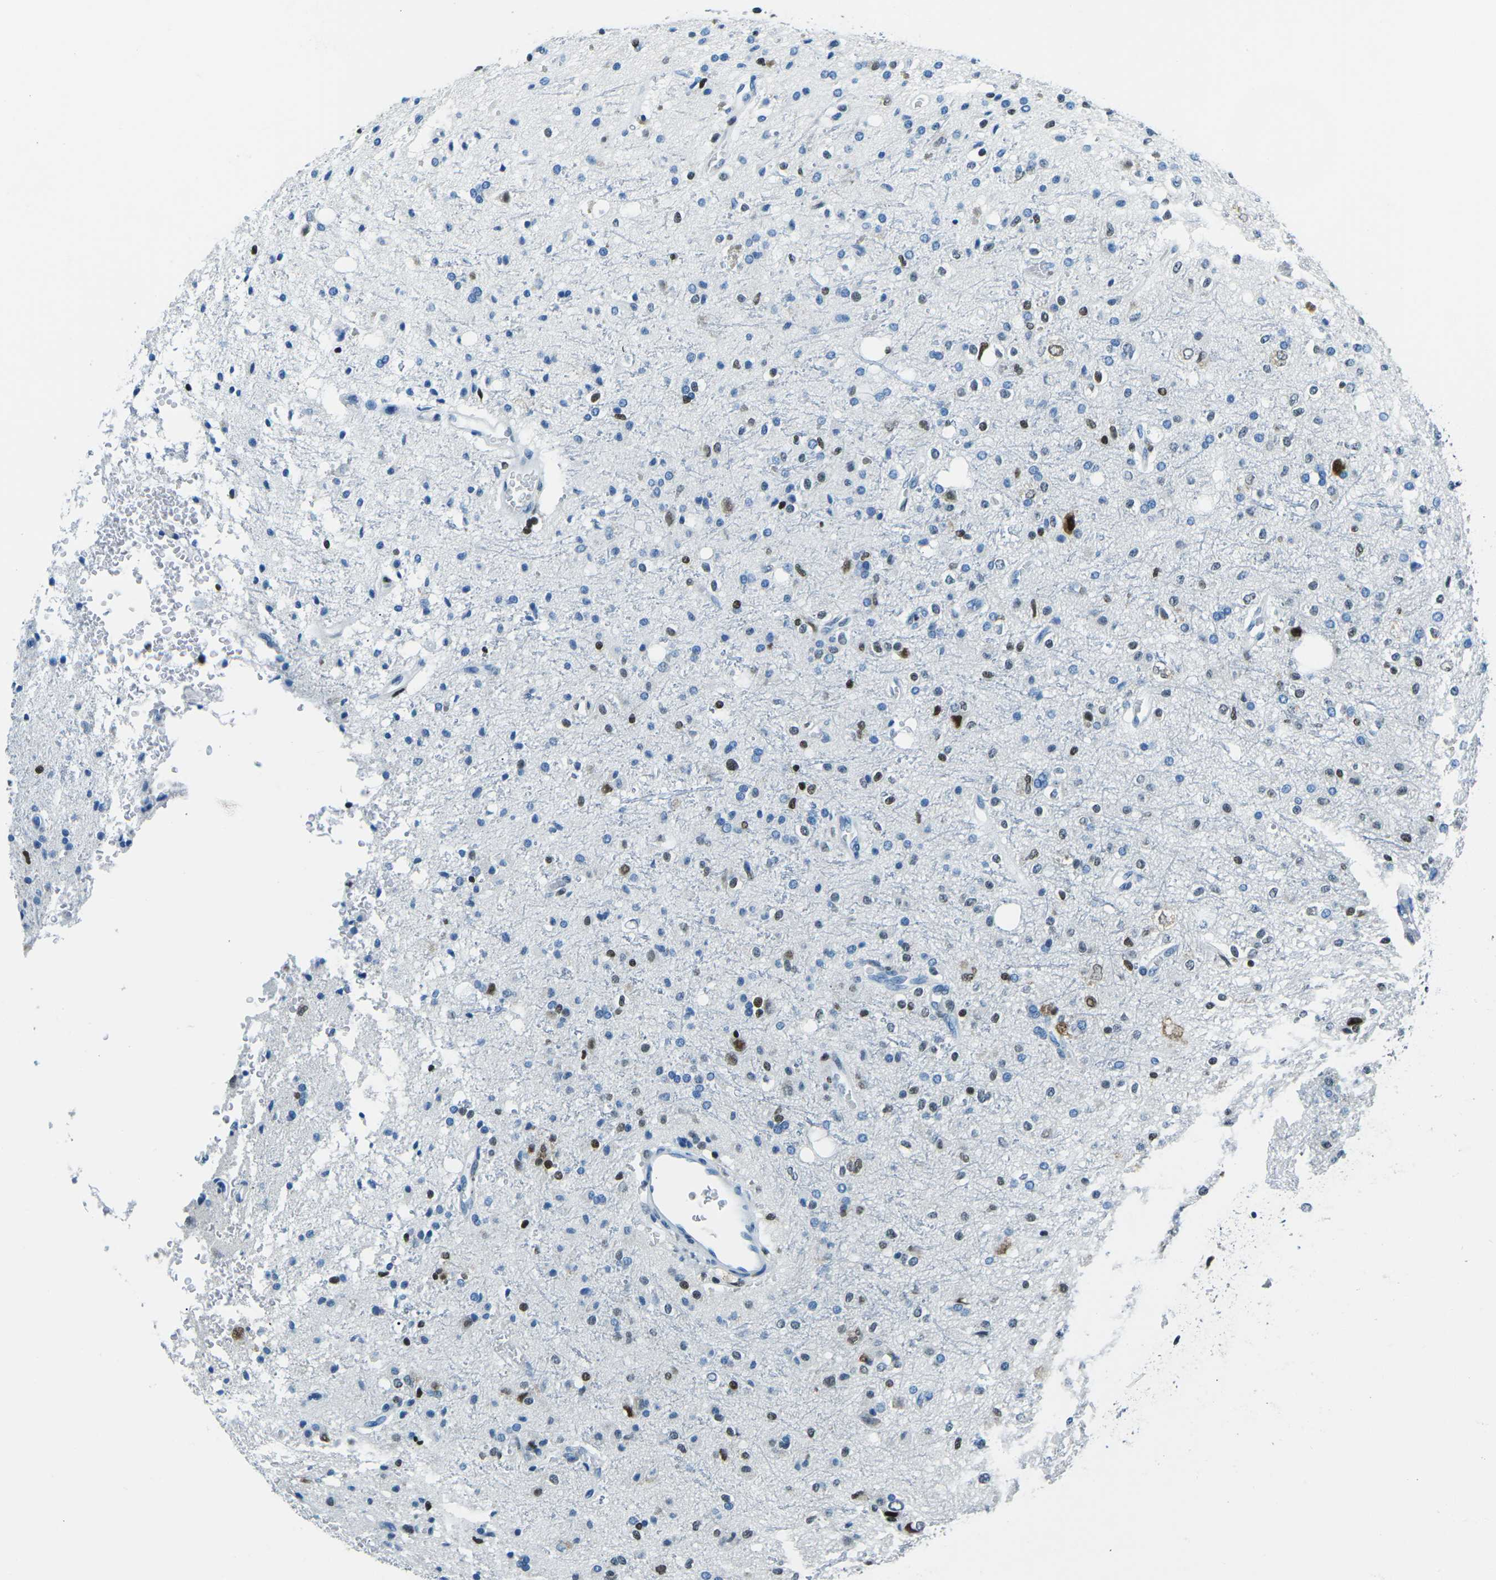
{"staining": {"intensity": "moderate", "quantity": "<25%", "location": "nuclear"}, "tissue": "glioma", "cell_type": "Tumor cells", "image_type": "cancer", "snomed": [{"axis": "morphology", "description": "Glioma, malignant, High grade"}, {"axis": "topography", "description": "Brain"}], "caption": "Brown immunohistochemical staining in human glioma shows moderate nuclear expression in approximately <25% of tumor cells.", "gene": "CELF2", "patient": {"sex": "male", "age": 47}}